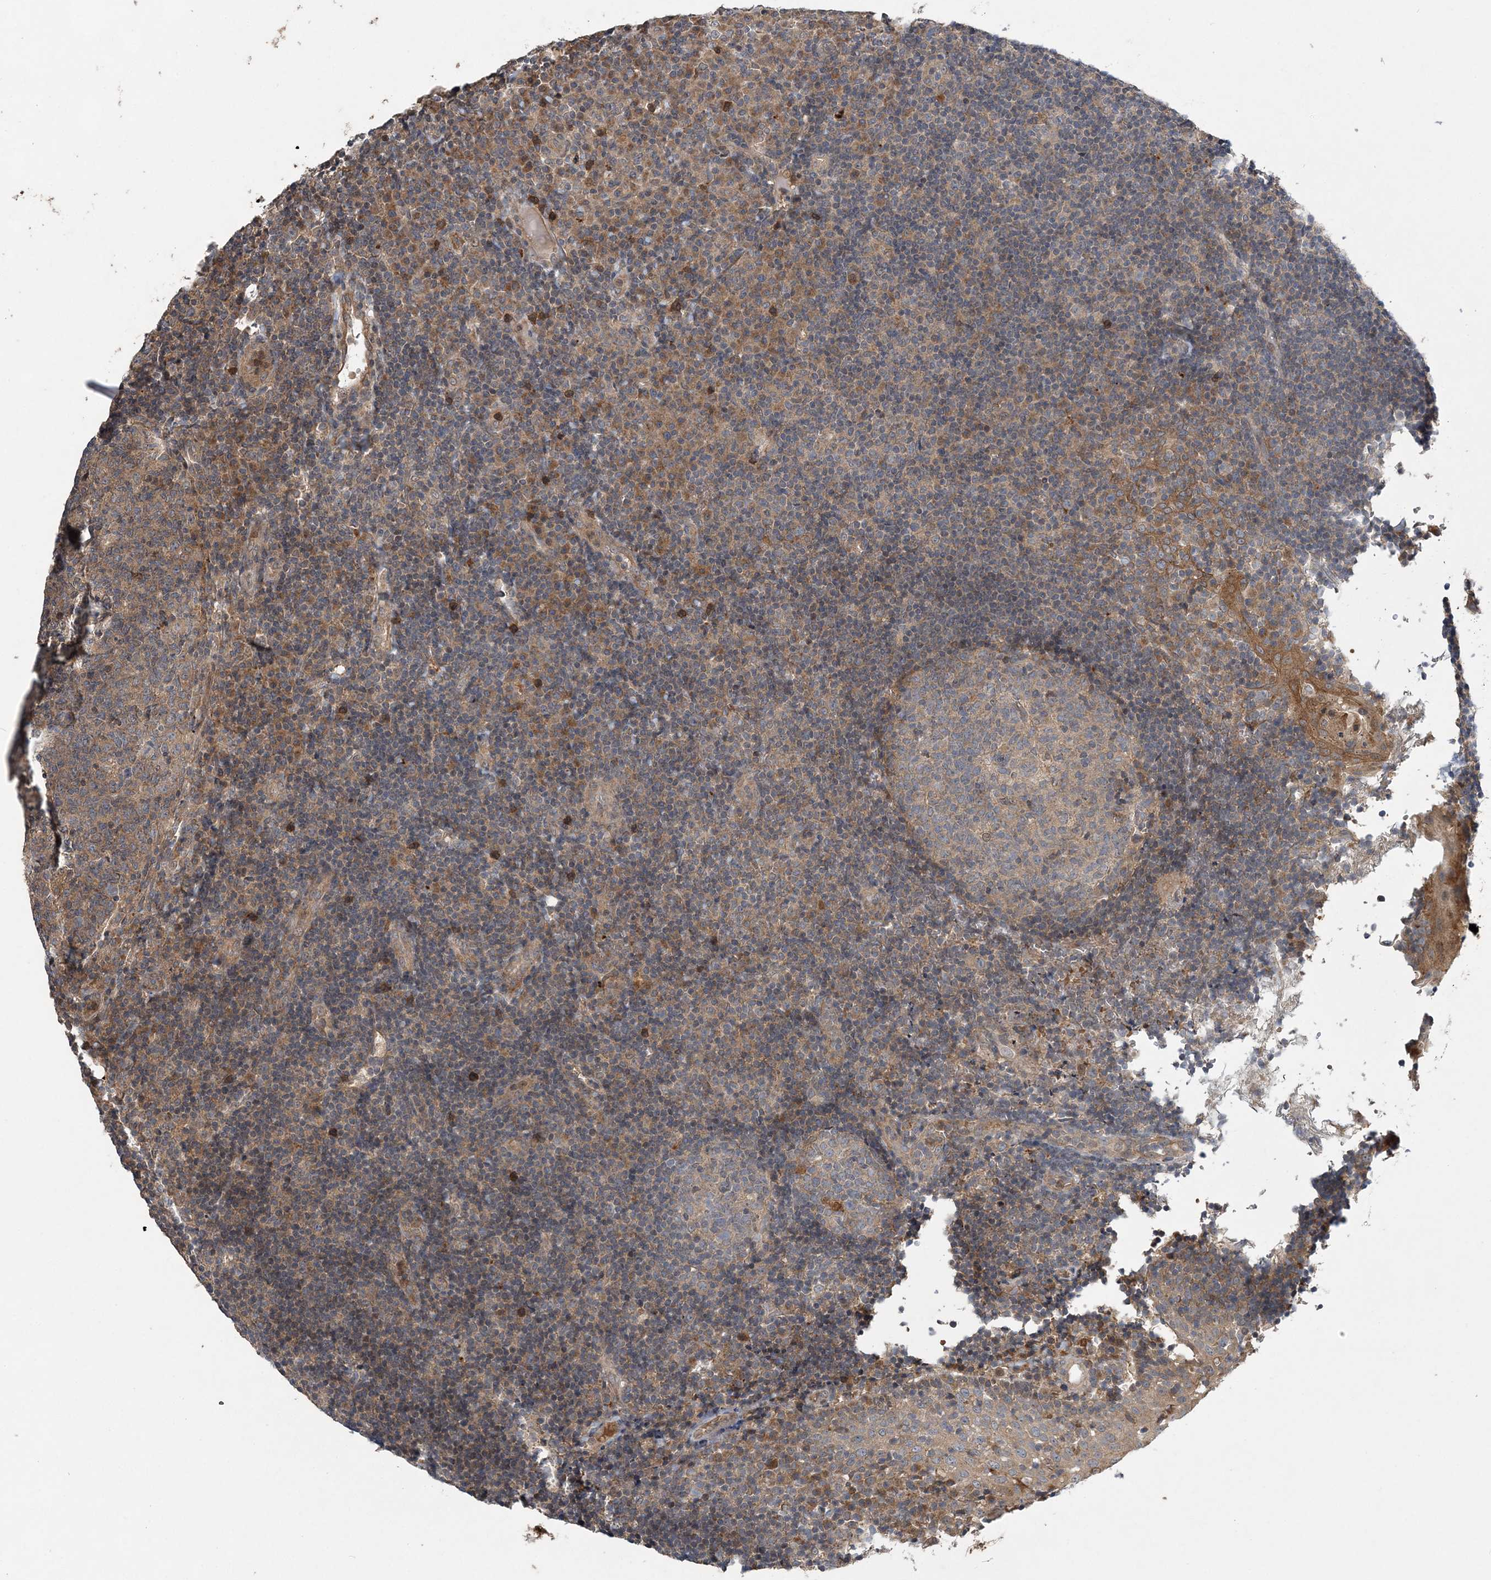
{"staining": {"intensity": "negative", "quantity": "none", "location": "none"}, "tissue": "tonsil", "cell_type": "Germinal center cells", "image_type": "normal", "snomed": [{"axis": "morphology", "description": "Normal tissue, NOS"}, {"axis": "topography", "description": "Tonsil"}], "caption": "This is a photomicrograph of immunohistochemistry (IHC) staining of unremarkable tonsil, which shows no expression in germinal center cells. (Brightfield microscopy of DAB (3,3'-diaminobenzidine) immunohistochemistry (IHC) at high magnification).", "gene": "HMGCS1", "patient": {"sex": "female", "age": 40}}